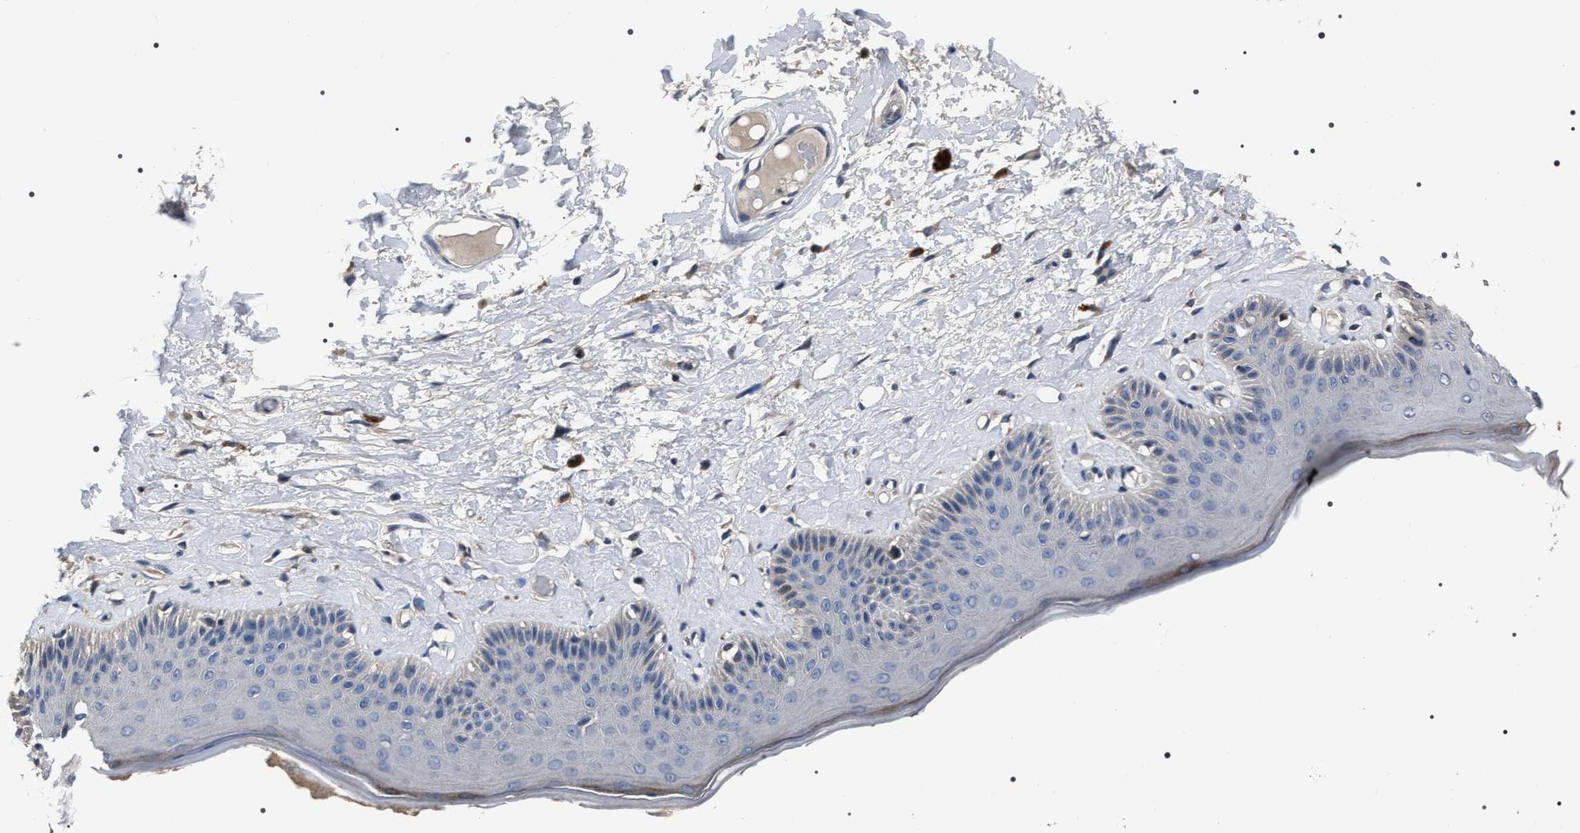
{"staining": {"intensity": "moderate", "quantity": "<25%", "location": "cytoplasmic/membranous"}, "tissue": "skin", "cell_type": "Epidermal cells", "image_type": "normal", "snomed": [{"axis": "morphology", "description": "Normal tissue, NOS"}, {"axis": "topography", "description": "Vulva"}], "caption": "Skin stained with IHC displays moderate cytoplasmic/membranous expression in about <25% of epidermal cells.", "gene": "TRIM54", "patient": {"sex": "female", "age": 73}}